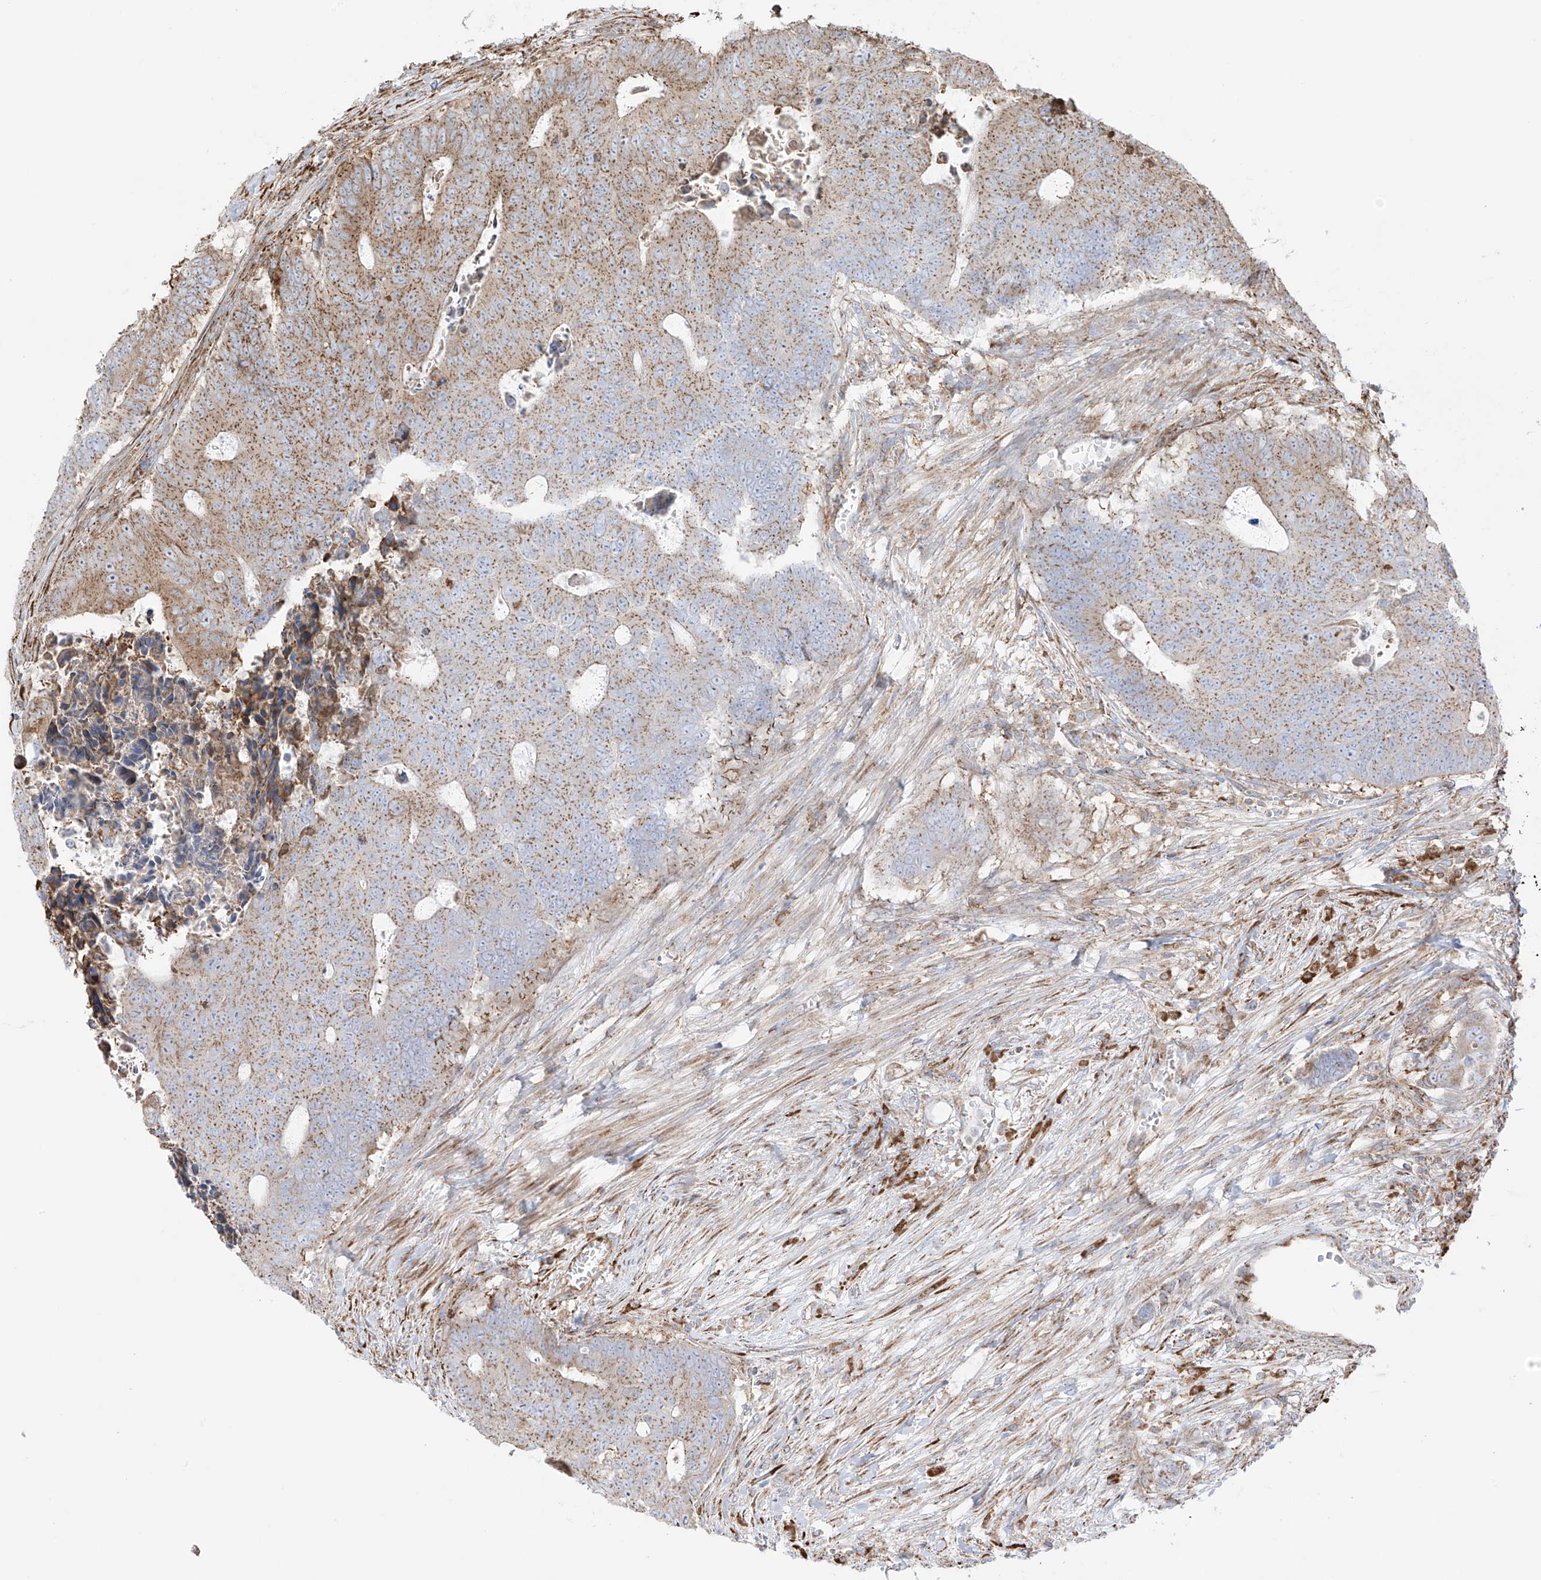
{"staining": {"intensity": "moderate", "quantity": ">75%", "location": "cytoplasmic/membranous"}, "tissue": "colorectal cancer", "cell_type": "Tumor cells", "image_type": "cancer", "snomed": [{"axis": "morphology", "description": "Adenocarcinoma, NOS"}, {"axis": "topography", "description": "Colon"}], "caption": "A micrograph of colorectal cancer (adenocarcinoma) stained for a protein exhibits moderate cytoplasmic/membranous brown staining in tumor cells. (DAB (3,3'-diaminobenzidine) = brown stain, brightfield microscopy at high magnification).", "gene": "XKR3", "patient": {"sex": "male", "age": 87}}